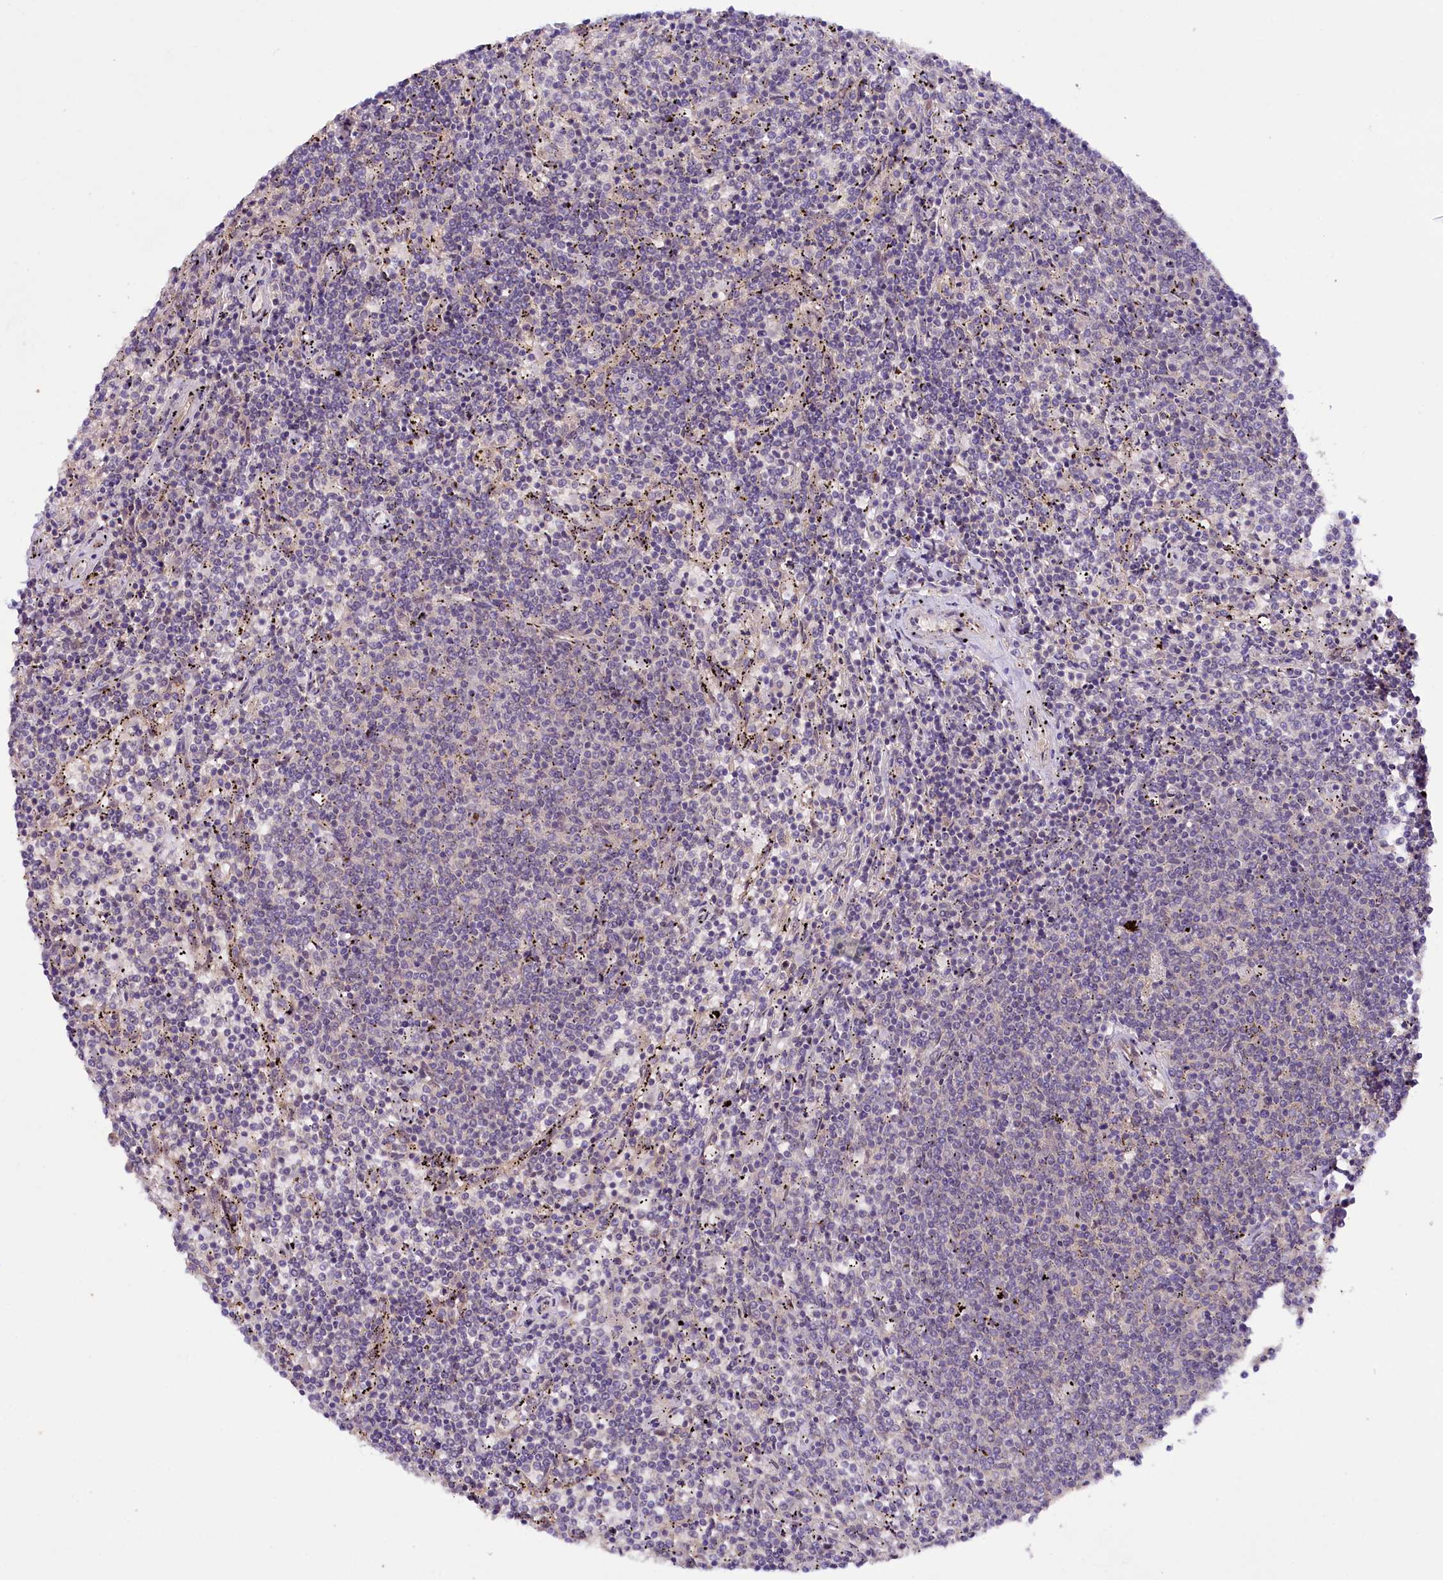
{"staining": {"intensity": "negative", "quantity": "none", "location": "none"}, "tissue": "lymphoma", "cell_type": "Tumor cells", "image_type": "cancer", "snomed": [{"axis": "morphology", "description": "Malignant lymphoma, non-Hodgkin's type, Low grade"}, {"axis": "topography", "description": "Spleen"}], "caption": "DAB (3,3'-diaminobenzidine) immunohistochemical staining of malignant lymphoma, non-Hodgkin's type (low-grade) exhibits no significant staining in tumor cells.", "gene": "PHLDB1", "patient": {"sex": "female", "age": 50}}